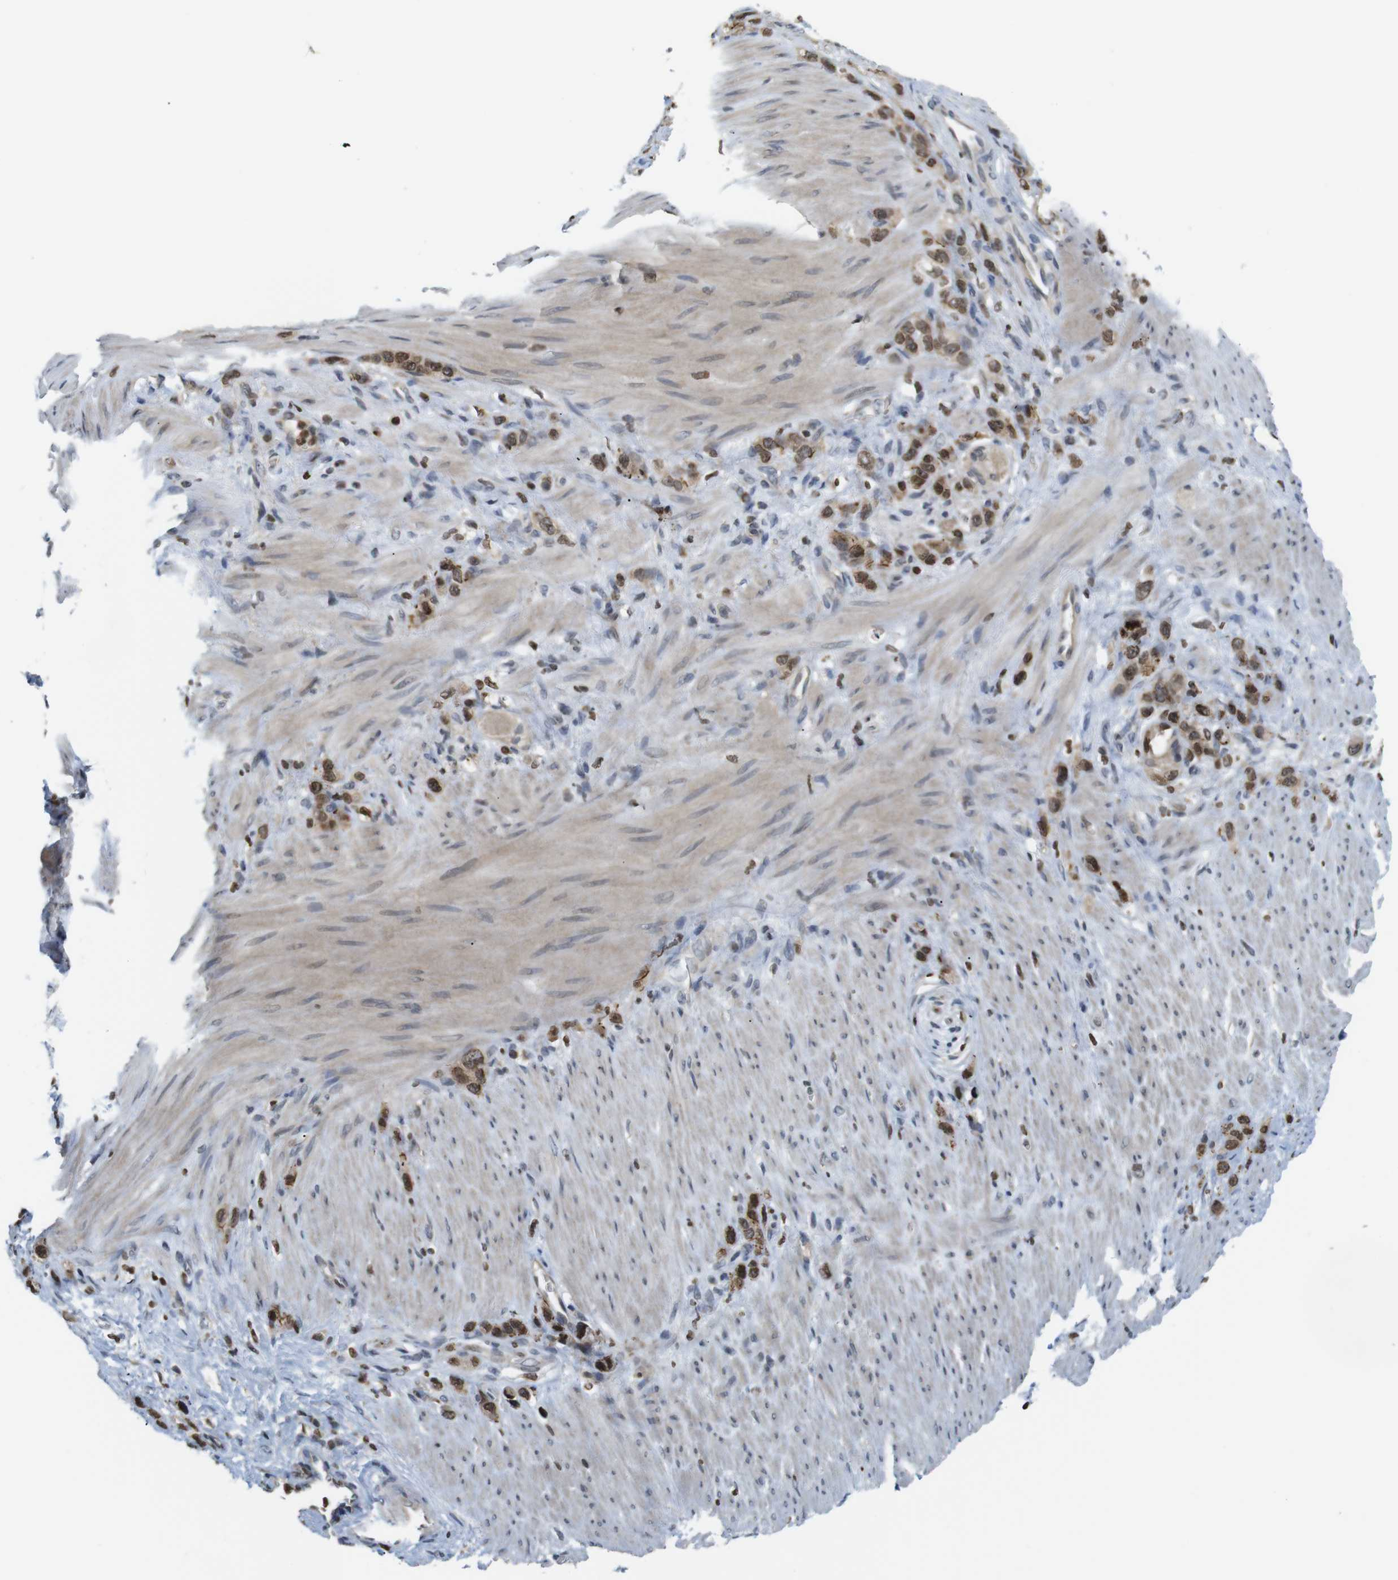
{"staining": {"intensity": "moderate", "quantity": ">75%", "location": "cytoplasmic/membranous,nuclear"}, "tissue": "stomach cancer", "cell_type": "Tumor cells", "image_type": "cancer", "snomed": [{"axis": "morphology", "description": "Adenocarcinoma, NOS"}, {"axis": "morphology", "description": "Adenocarcinoma, High grade"}, {"axis": "topography", "description": "Stomach, upper"}, {"axis": "topography", "description": "Stomach, lower"}], "caption": "Immunohistochemical staining of human stomach cancer shows medium levels of moderate cytoplasmic/membranous and nuclear protein staining in about >75% of tumor cells.", "gene": "MBD1", "patient": {"sex": "female", "age": 65}}